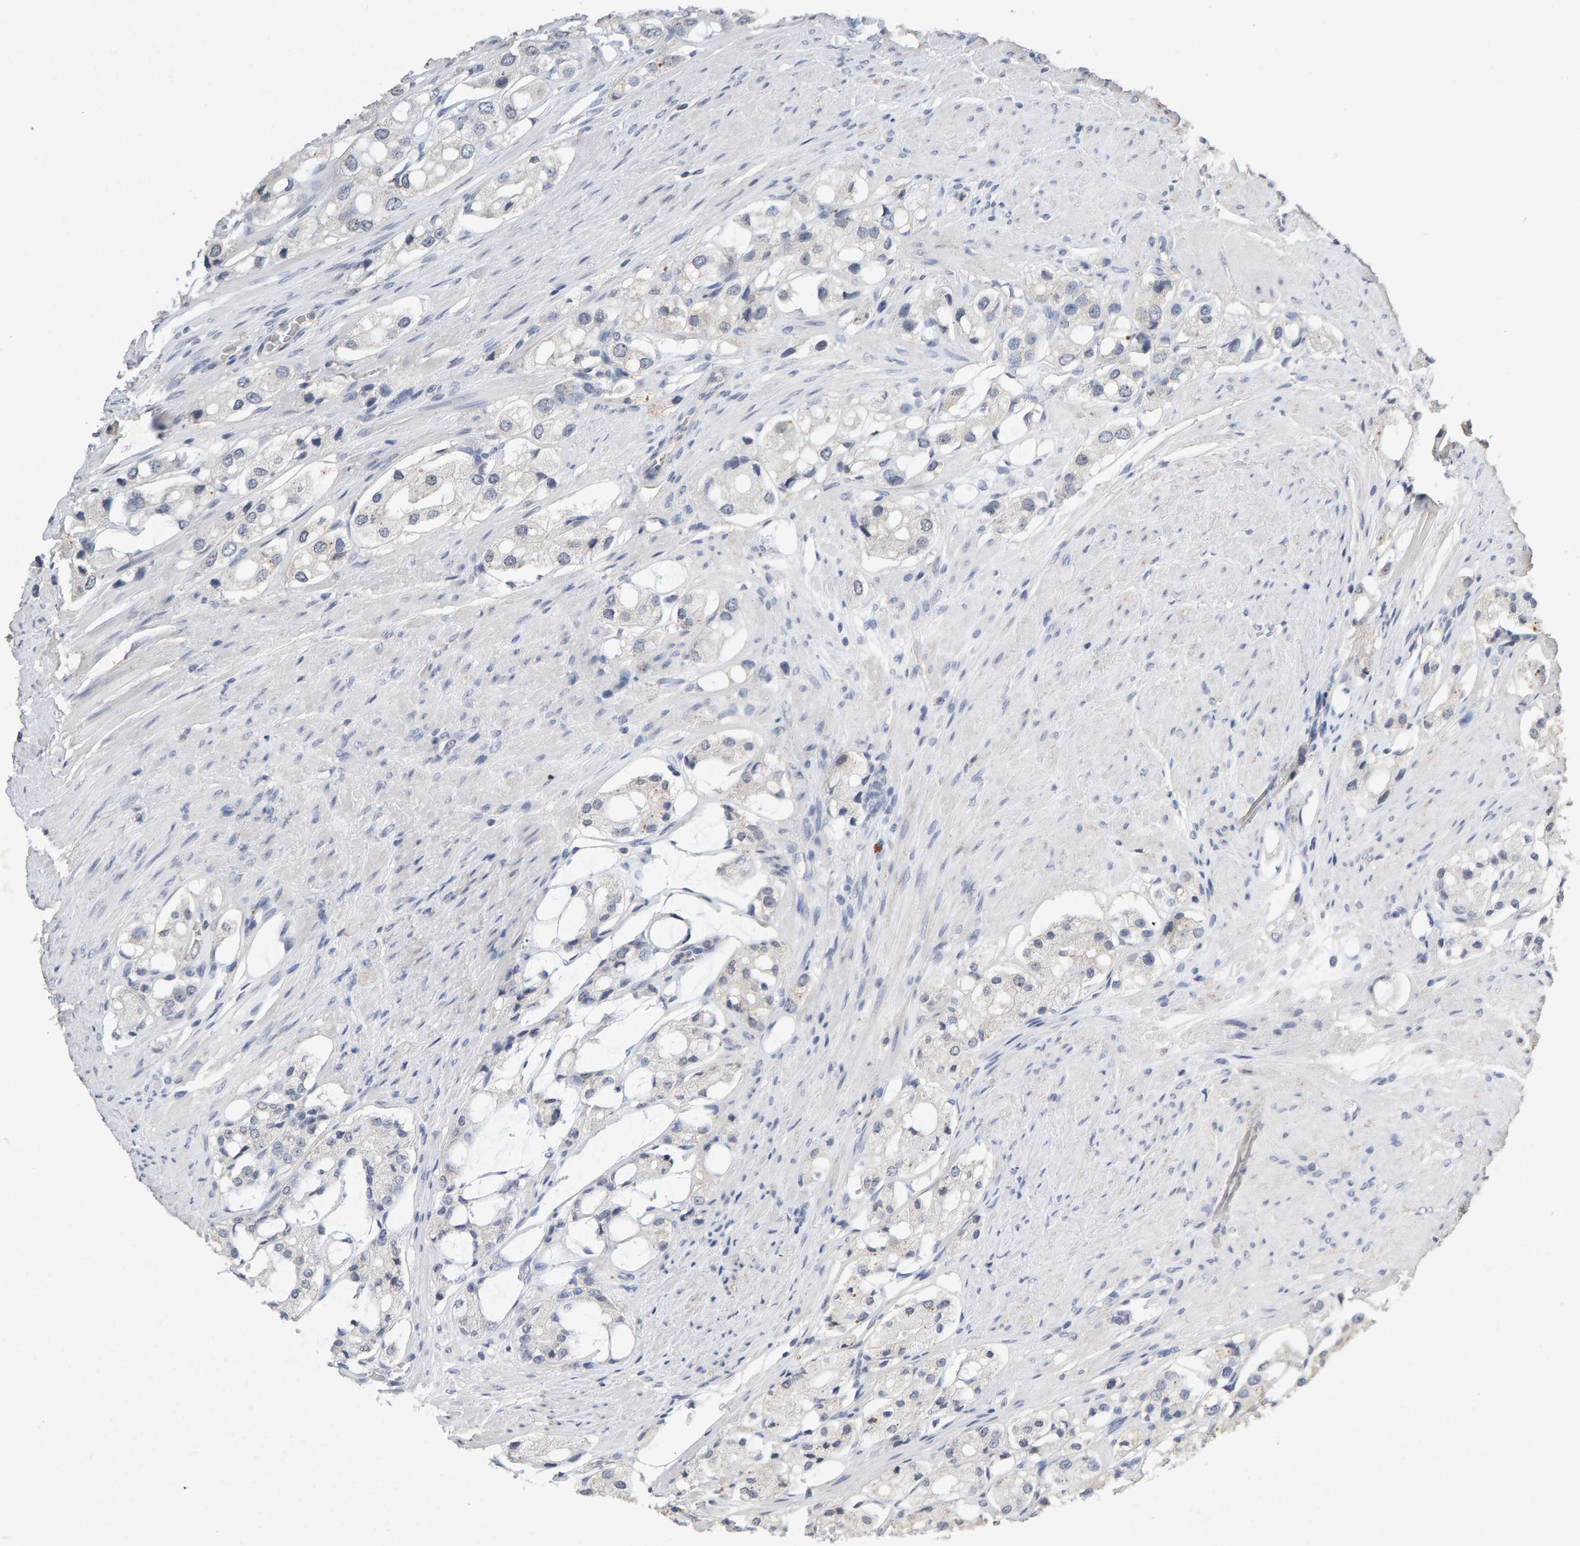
{"staining": {"intensity": "negative", "quantity": "none", "location": "none"}, "tissue": "prostate cancer", "cell_type": "Tumor cells", "image_type": "cancer", "snomed": [{"axis": "morphology", "description": "Adenocarcinoma, High grade"}, {"axis": "topography", "description": "Prostate"}], "caption": "IHC photomicrograph of neoplastic tissue: prostate cancer (high-grade adenocarcinoma) stained with DAB (3,3'-diaminobenzidine) demonstrates no significant protein staining in tumor cells.", "gene": "PTPRM", "patient": {"sex": "male", "age": 65}}